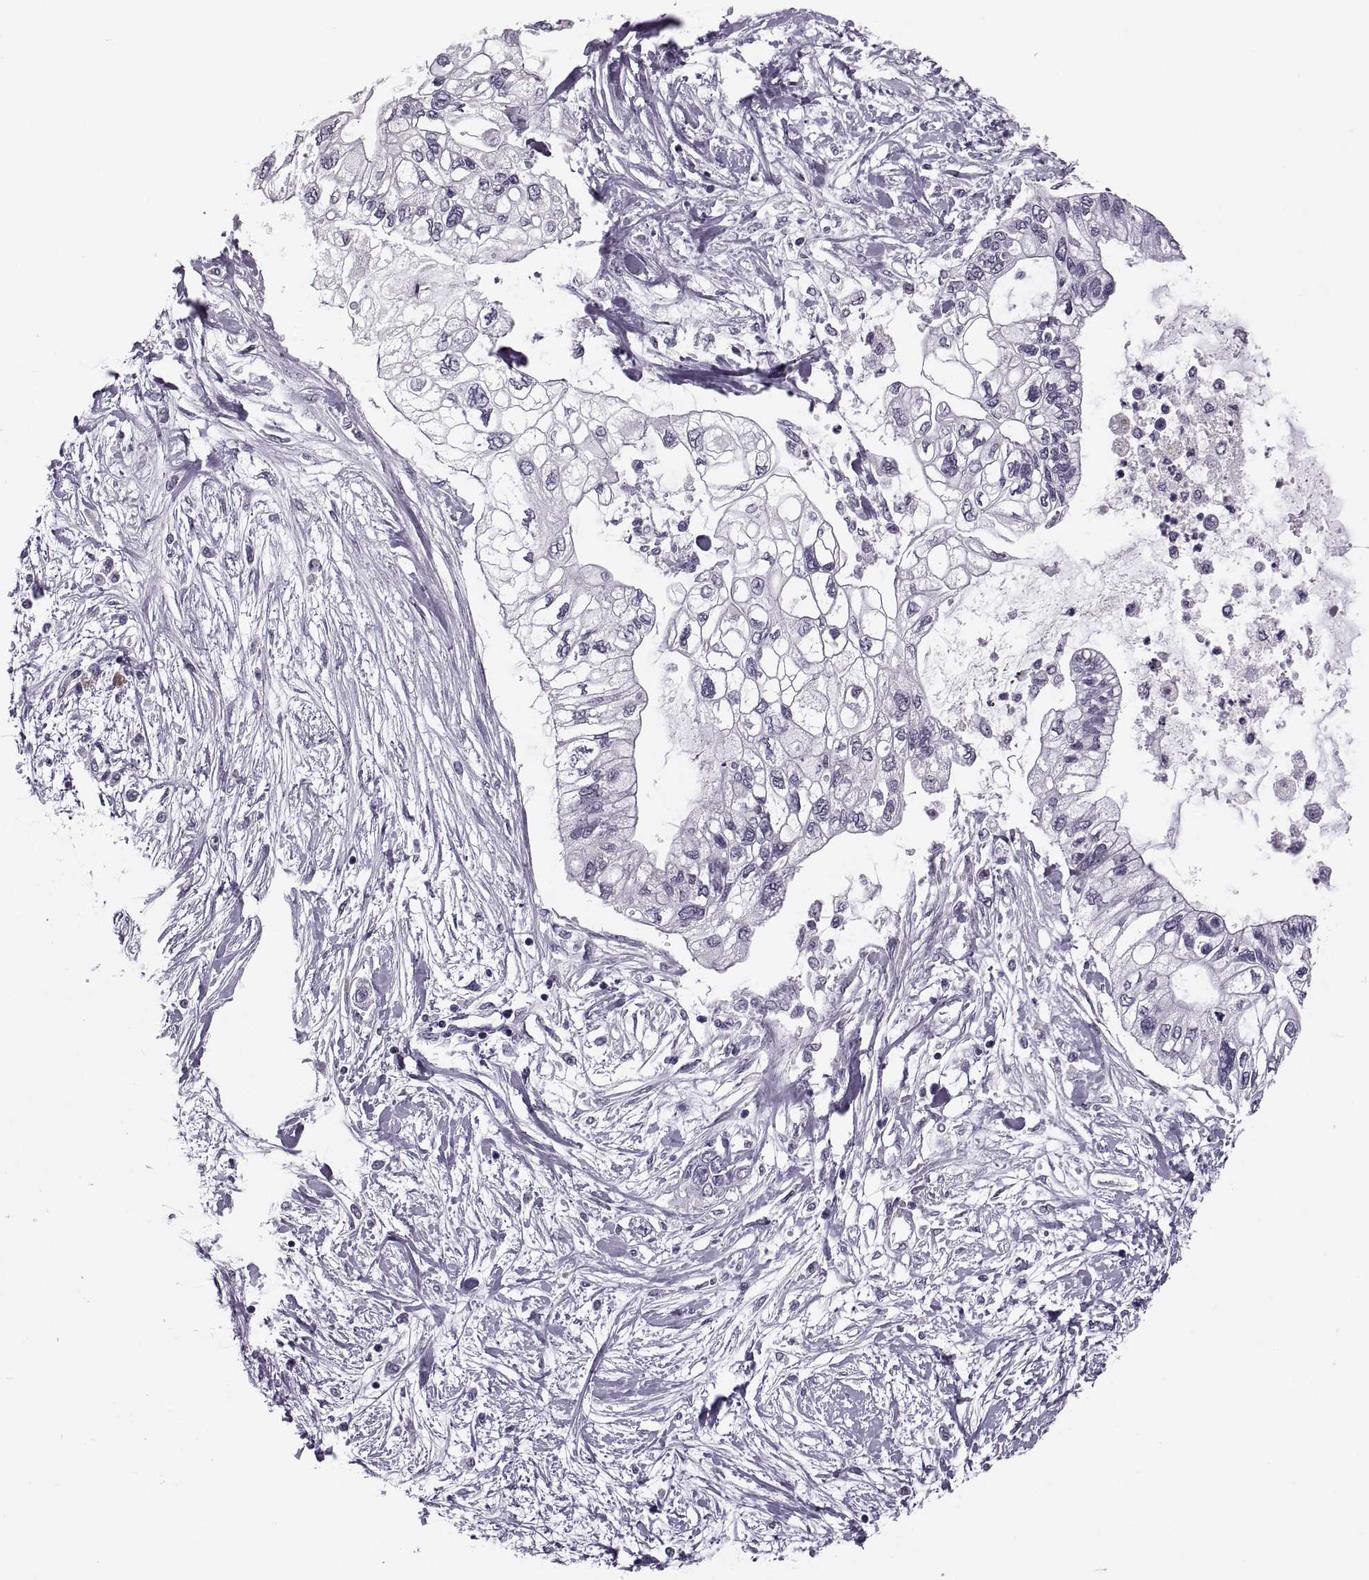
{"staining": {"intensity": "negative", "quantity": "none", "location": "none"}, "tissue": "pancreatic cancer", "cell_type": "Tumor cells", "image_type": "cancer", "snomed": [{"axis": "morphology", "description": "Adenocarcinoma, NOS"}, {"axis": "topography", "description": "Pancreas"}], "caption": "Tumor cells are negative for protein expression in human pancreatic adenocarcinoma.", "gene": "PAGE5", "patient": {"sex": "female", "age": 77}}